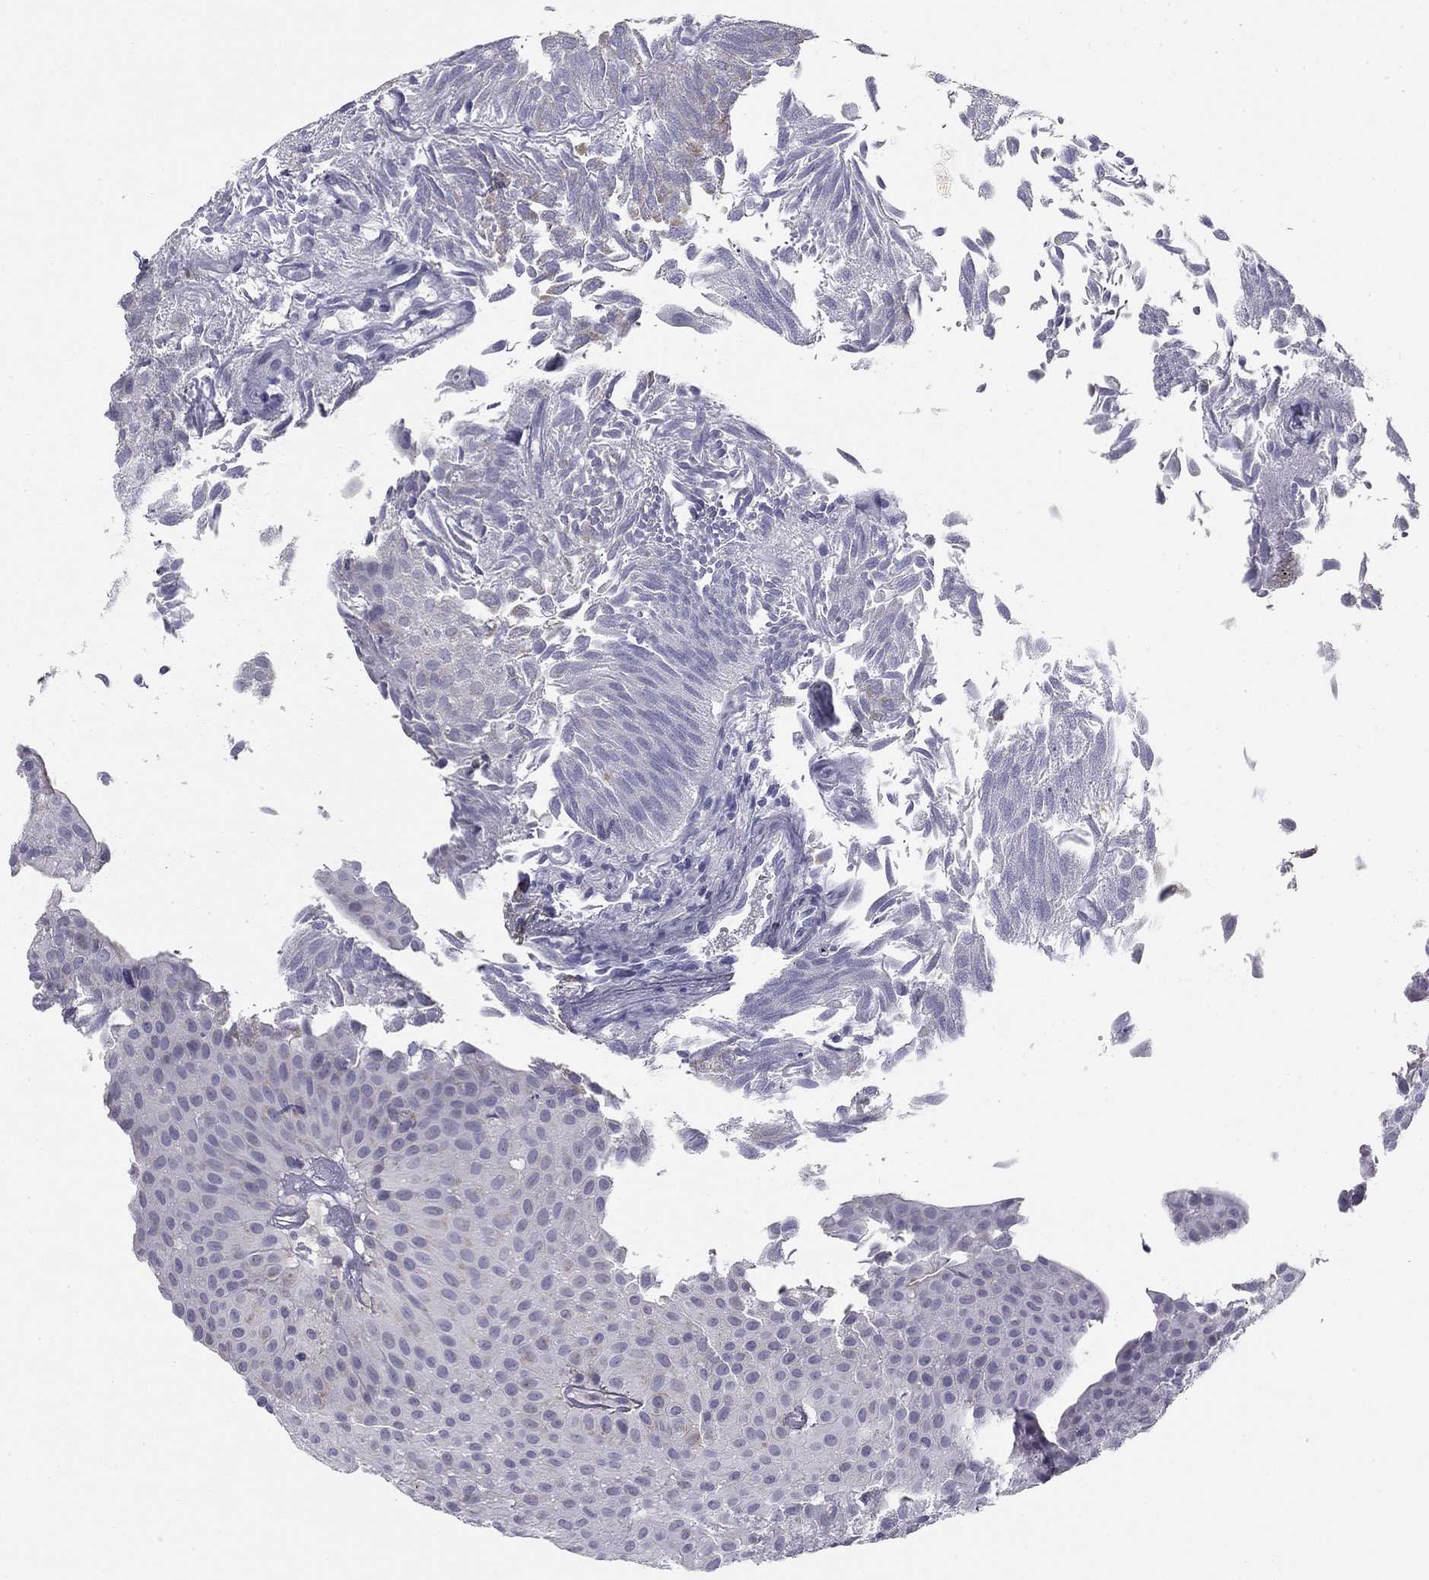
{"staining": {"intensity": "negative", "quantity": "none", "location": "none"}, "tissue": "urothelial cancer", "cell_type": "Tumor cells", "image_type": "cancer", "snomed": [{"axis": "morphology", "description": "Urothelial carcinoma, Low grade"}, {"axis": "topography", "description": "Urinary bladder"}], "caption": "Human low-grade urothelial carcinoma stained for a protein using IHC shows no staining in tumor cells.", "gene": "TFAP2B", "patient": {"sex": "male", "age": 64}}